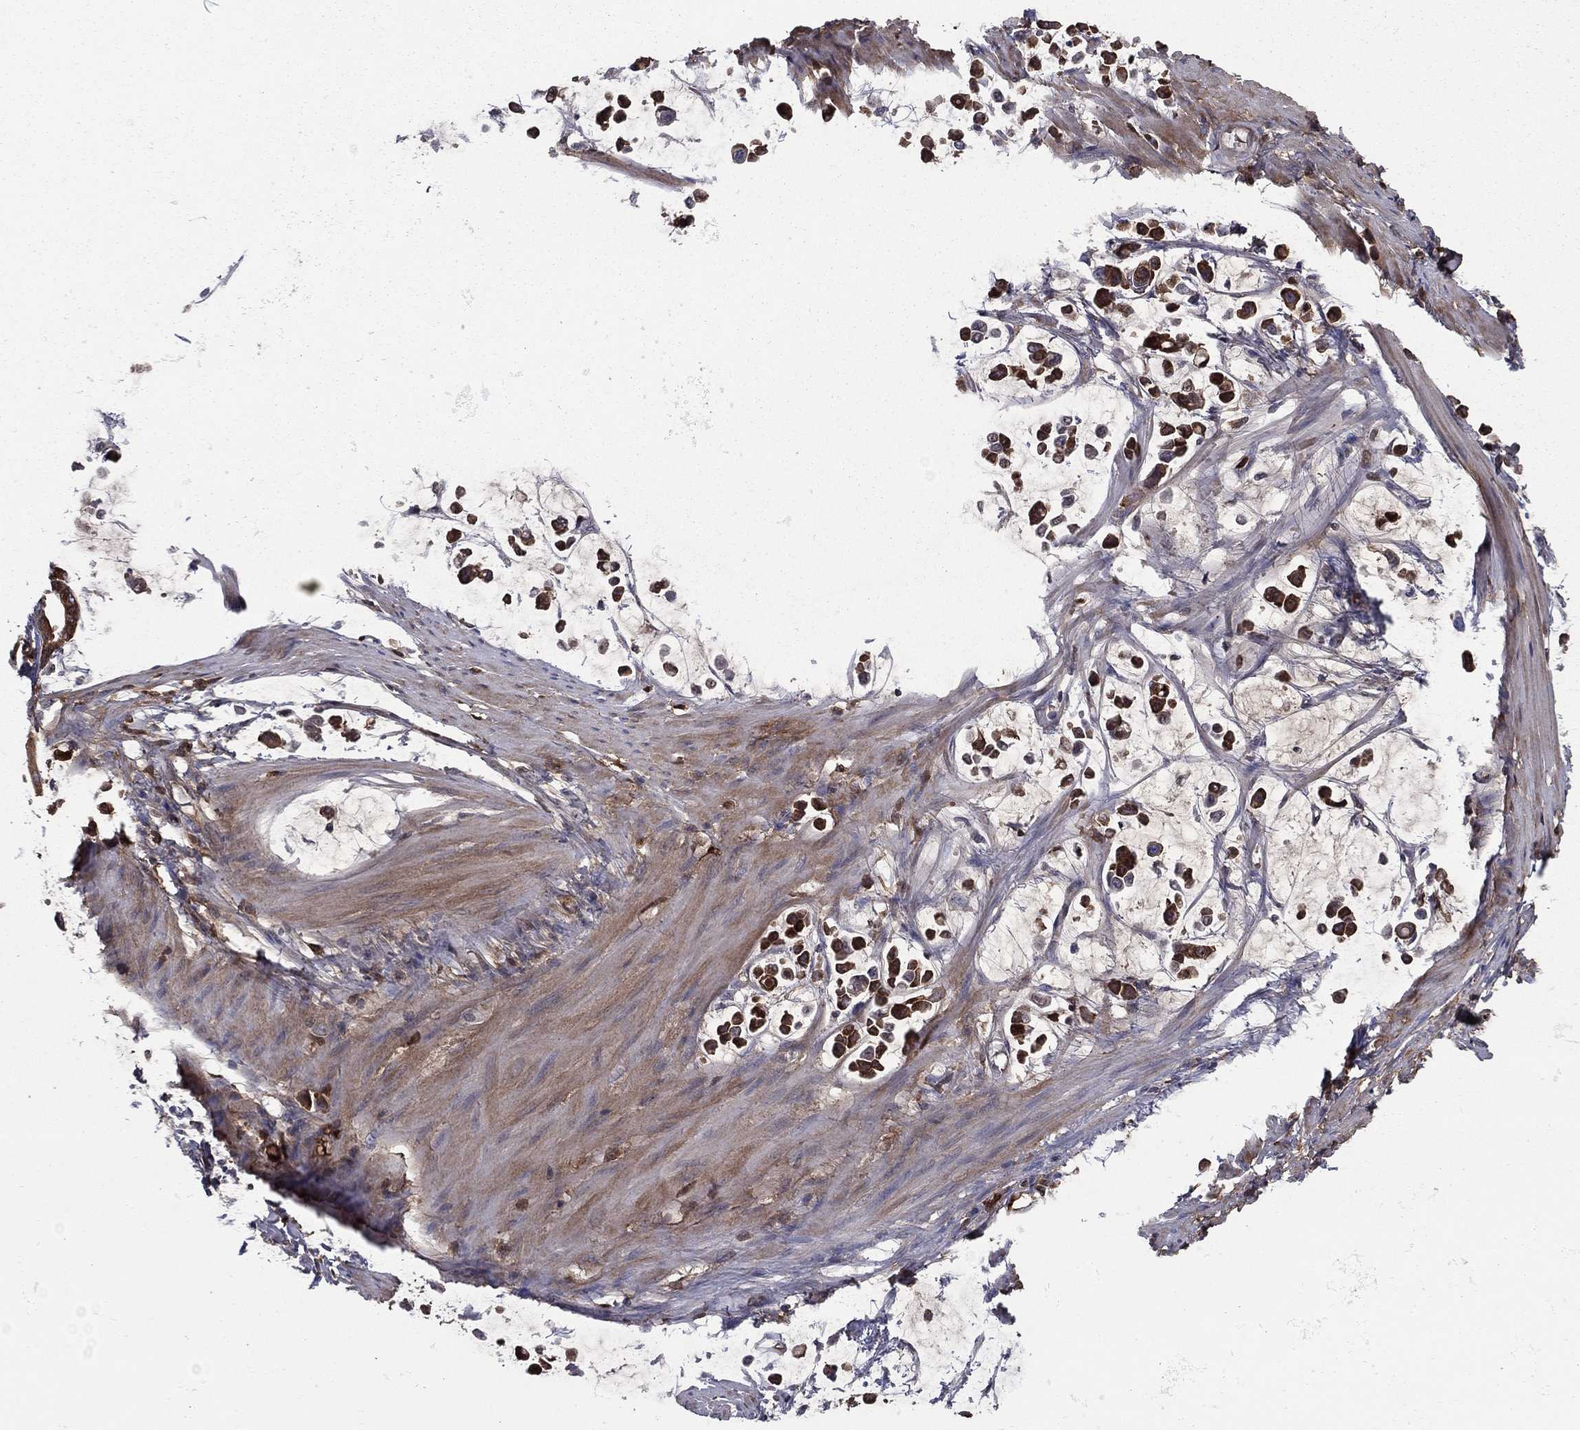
{"staining": {"intensity": "strong", "quantity": "25%-75%", "location": "cytoplasmic/membranous"}, "tissue": "stomach cancer", "cell_type": "Tumor cells", "image_type": "cancer", "snomed": [{"axis": "morphology", "description": "Adenocarcinoma, NOS"}, {"axis": "topography", "description": "Stomach"}], "caption": "Protein expression by immunohistochemistry demonstrates strong cytoplasmic/membranous staining in about 25%-75% of tumor cells in stomach cancer (adenocarcinoma).", "gene": "HPX", "patient": {"sex": "male", "age": 82}}